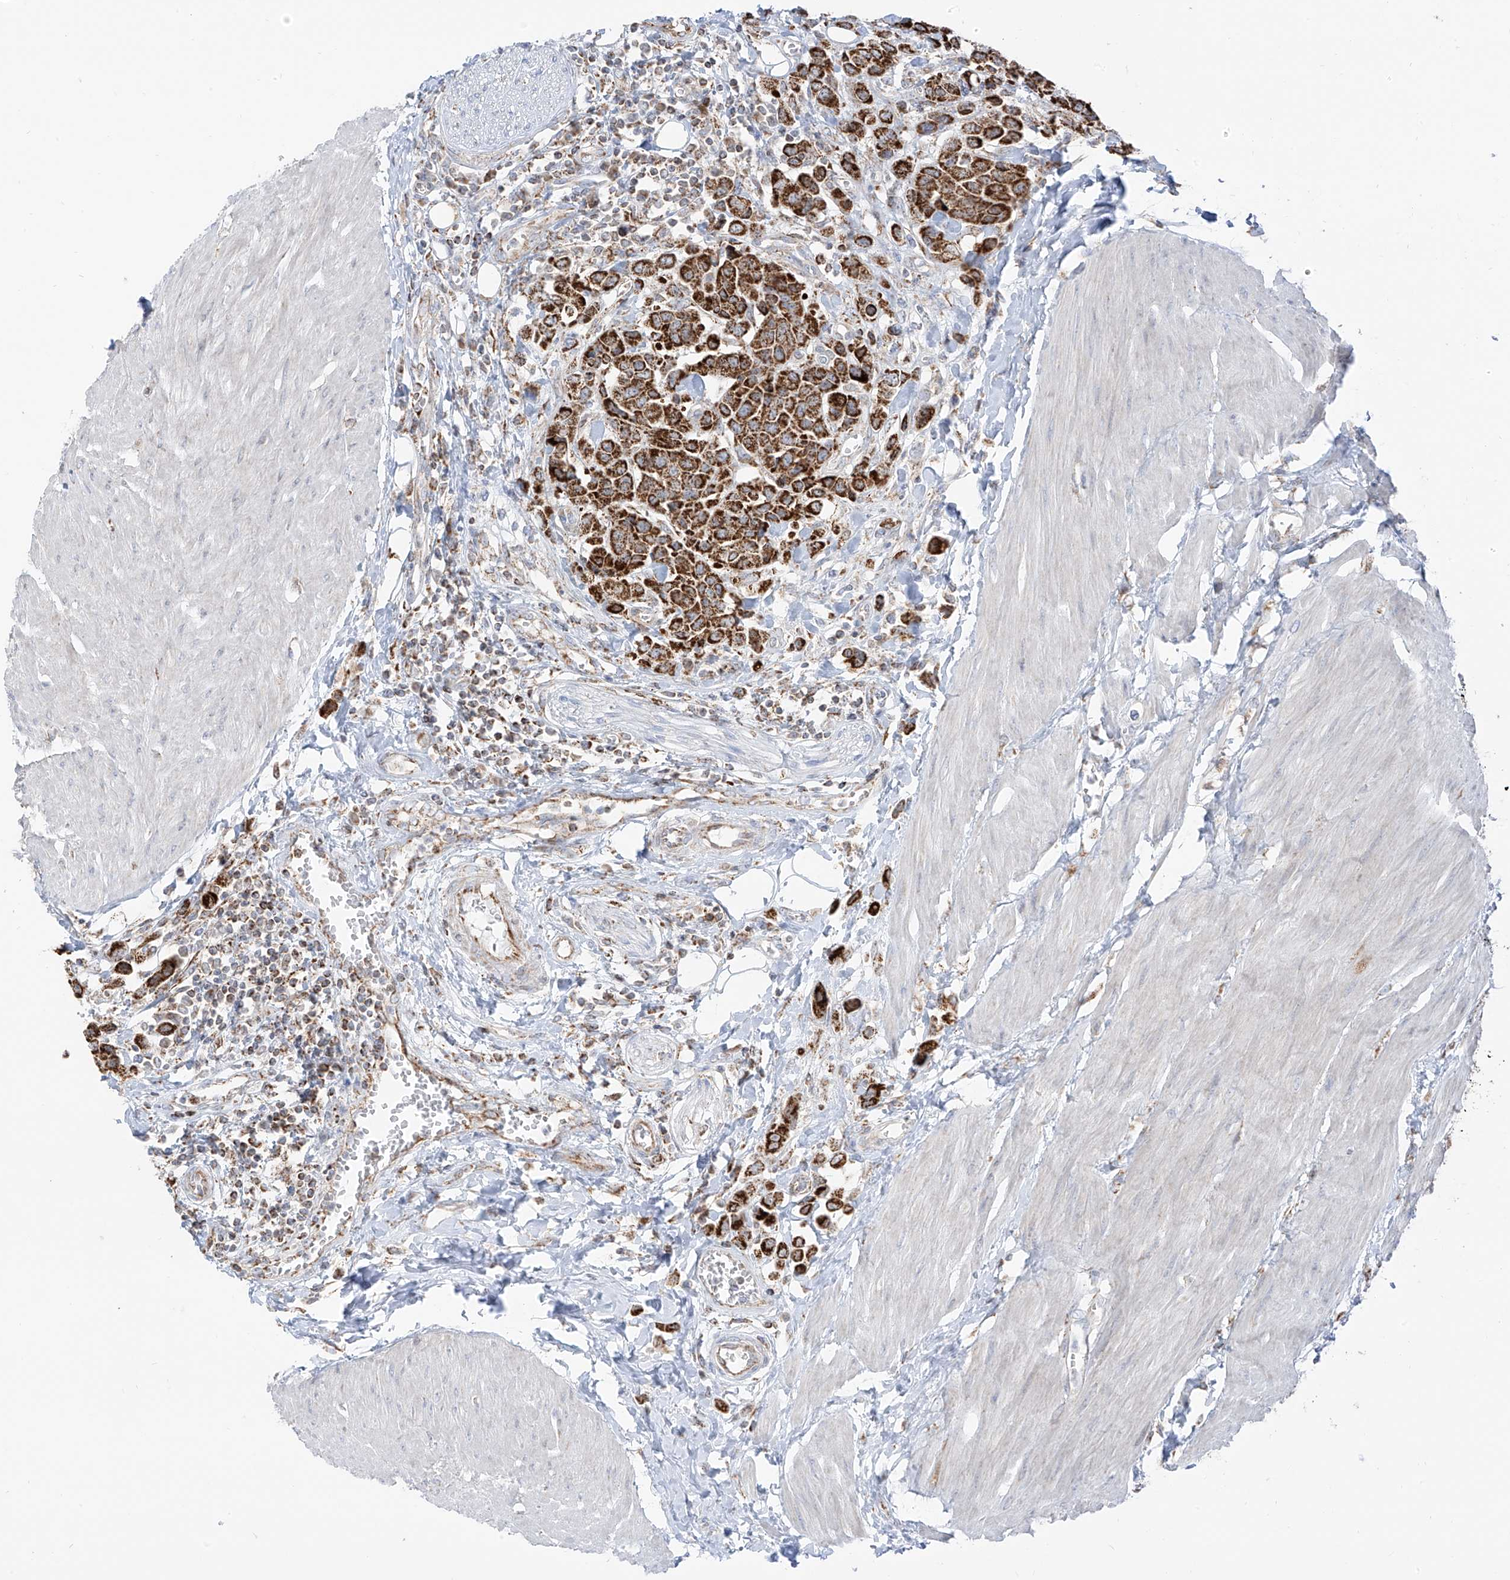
{"staining": {"intensity": "strong", "quantity": ">75%", "location": "cytoplasmic/membranous"}, "tissue": "urothelial cancer", "cell_type": "Tumor cells", "image_type": "cancer", "snomed": [{"axis": "morphology", "description": "Urothelial carcinoma, High grade"}, {"axis": "topography", "description": "Urinary bladder"}], "caption": "Immunohistochemical staining of human urothelial cancer demonstrates high levels of strong cytoplasmic/membranous staining in about >75% of tumor cells. (DAB IHC, brown staining for protein, blue staining for nuclei).", "gene": "ETHE1", "patient": {"sex": "male", "age": 50}}